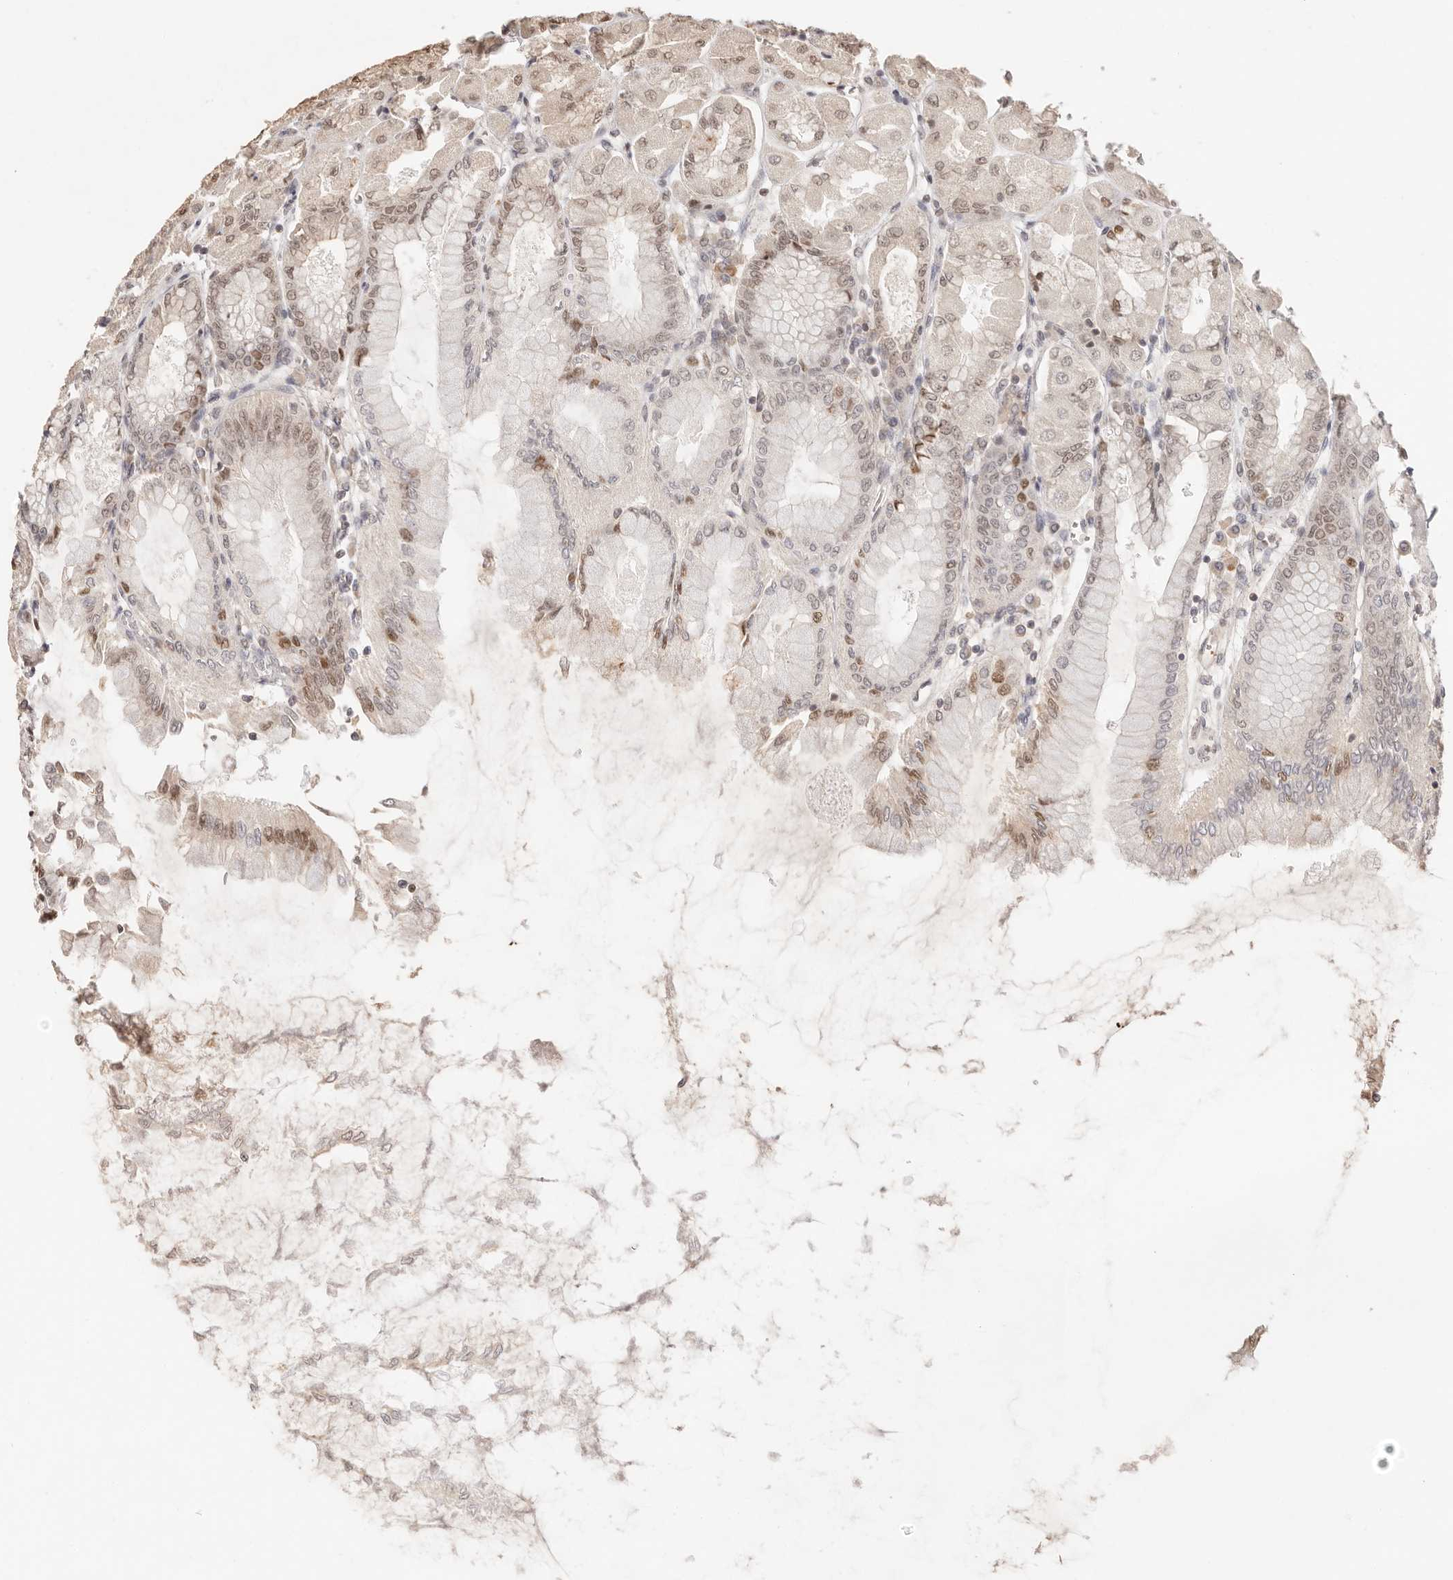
{"staining": {"intensity": "strong", "quantity": "25%-75%", "location": "cytoplasmic/membranous,nuclear"}, "tissue": "stomach", "cell_type": "Glandular cells", "image_type": "normal", "snomed": [{"axis": "morphology", "description": "Normal tissue, NOS"}, {"axis": "topography", "description": "Stomach, upper"}], "caption": "A micrograph of stomach stained for a protein displays strong cytoplasmic/membranous,nuclear brown staining in glandular cells. The protein is stained brown, and the nuclei are stained in blue (DAB IHC with brightfield microscopy, high magnification).", "gene": "RFC3", "patient": {"sex": "female", "age": 56}}